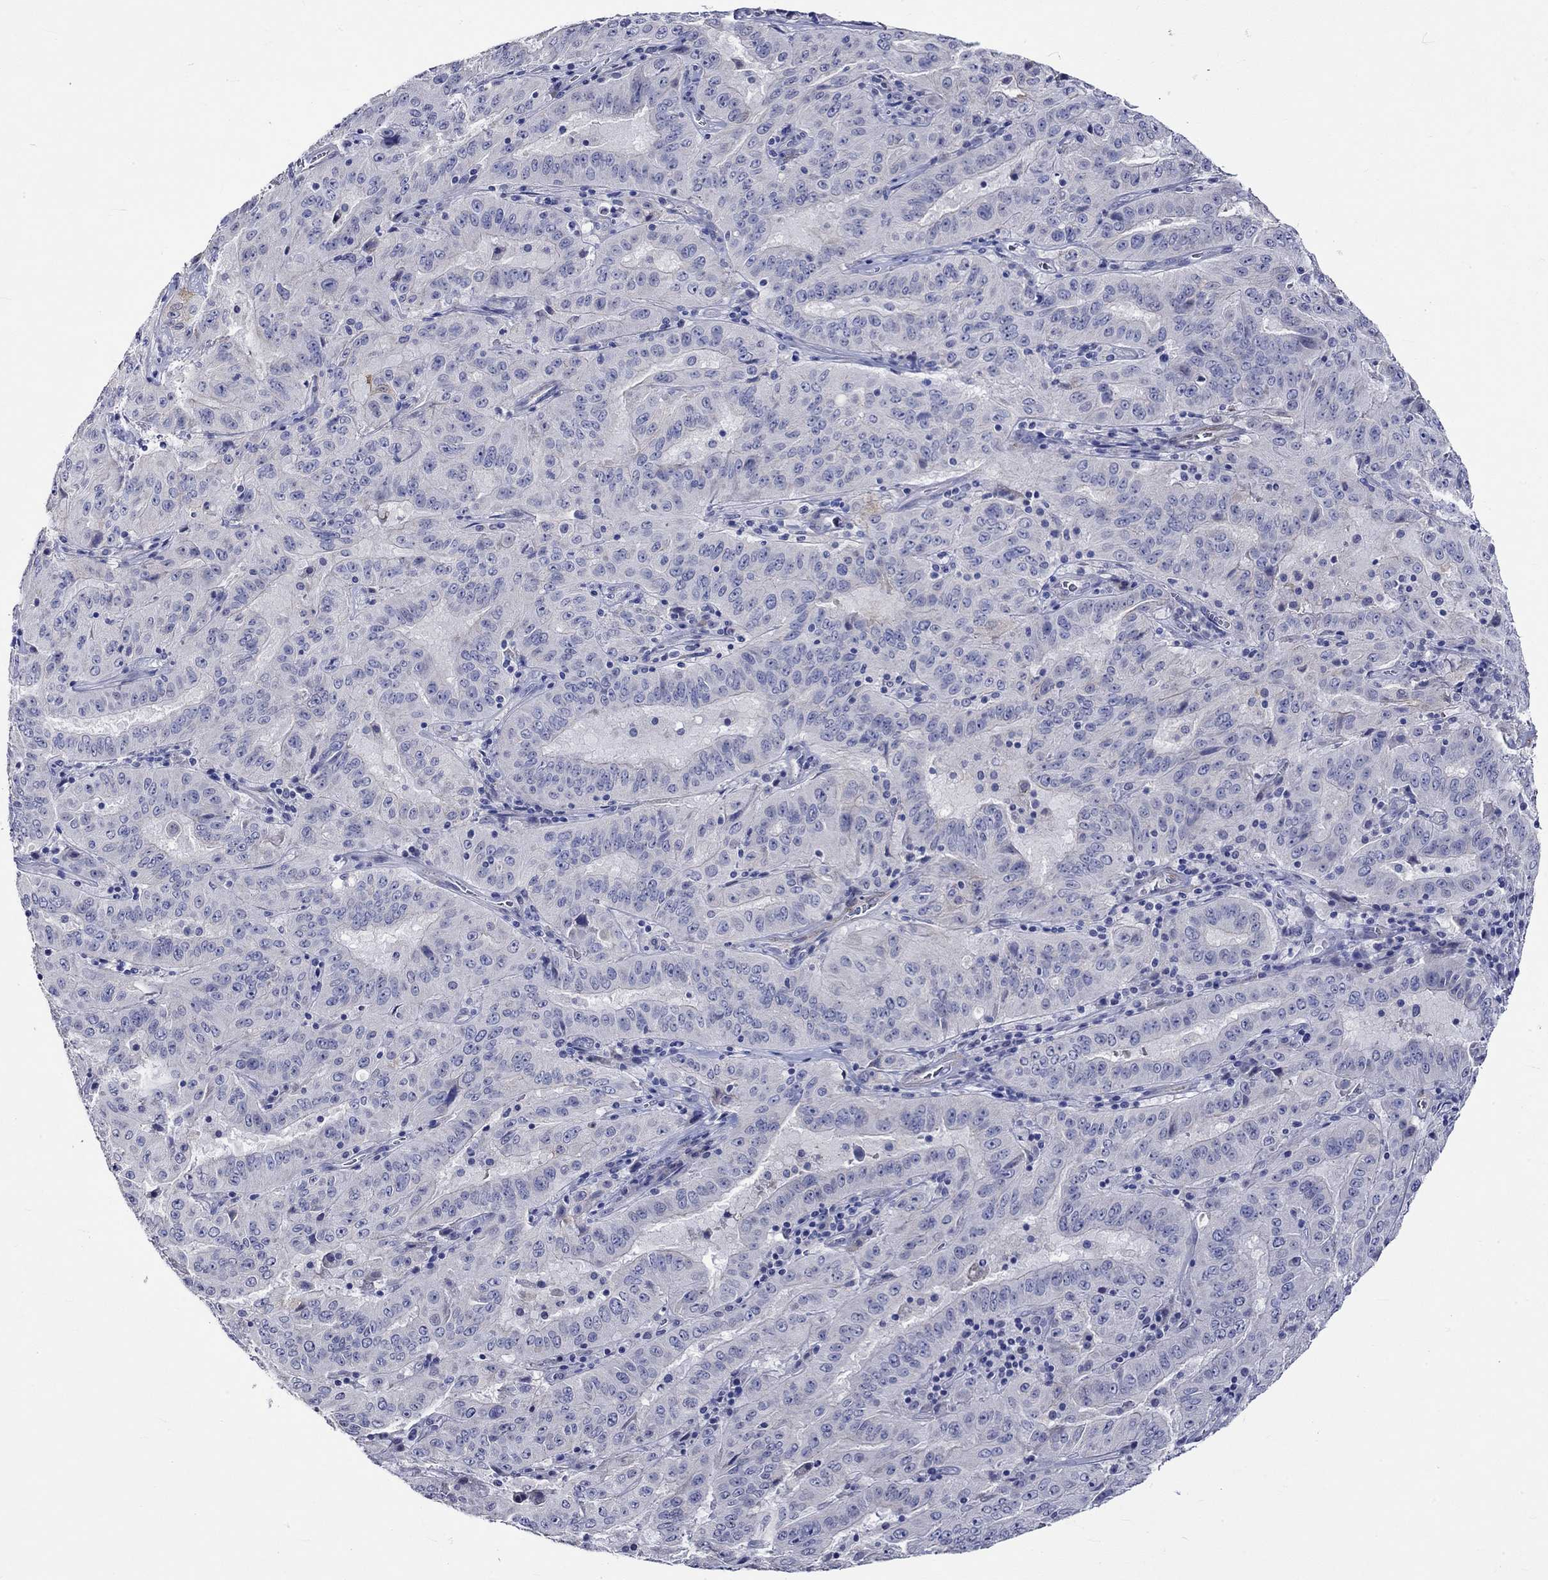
{"staining": {"intensity": "negative", "quantity": "none", "location": "none"}, "tissue": "pancreatic cancer", "cell_type": "Tumor cells", "image_type": "cancer", "snomed": [{"axis": "morphology", "description": "Adenocarcinoma, NOS"}, {"axis": "topography", "description": "Pancreas"}], "caption": "Pancreatic cancer (adenocarcinoma) stained for a protein using immunohistochemistry (IHC) exhibits no positivity tumor cells.", "gene": "CRYAB", "patient": {"sex": "male", "age": 63}}